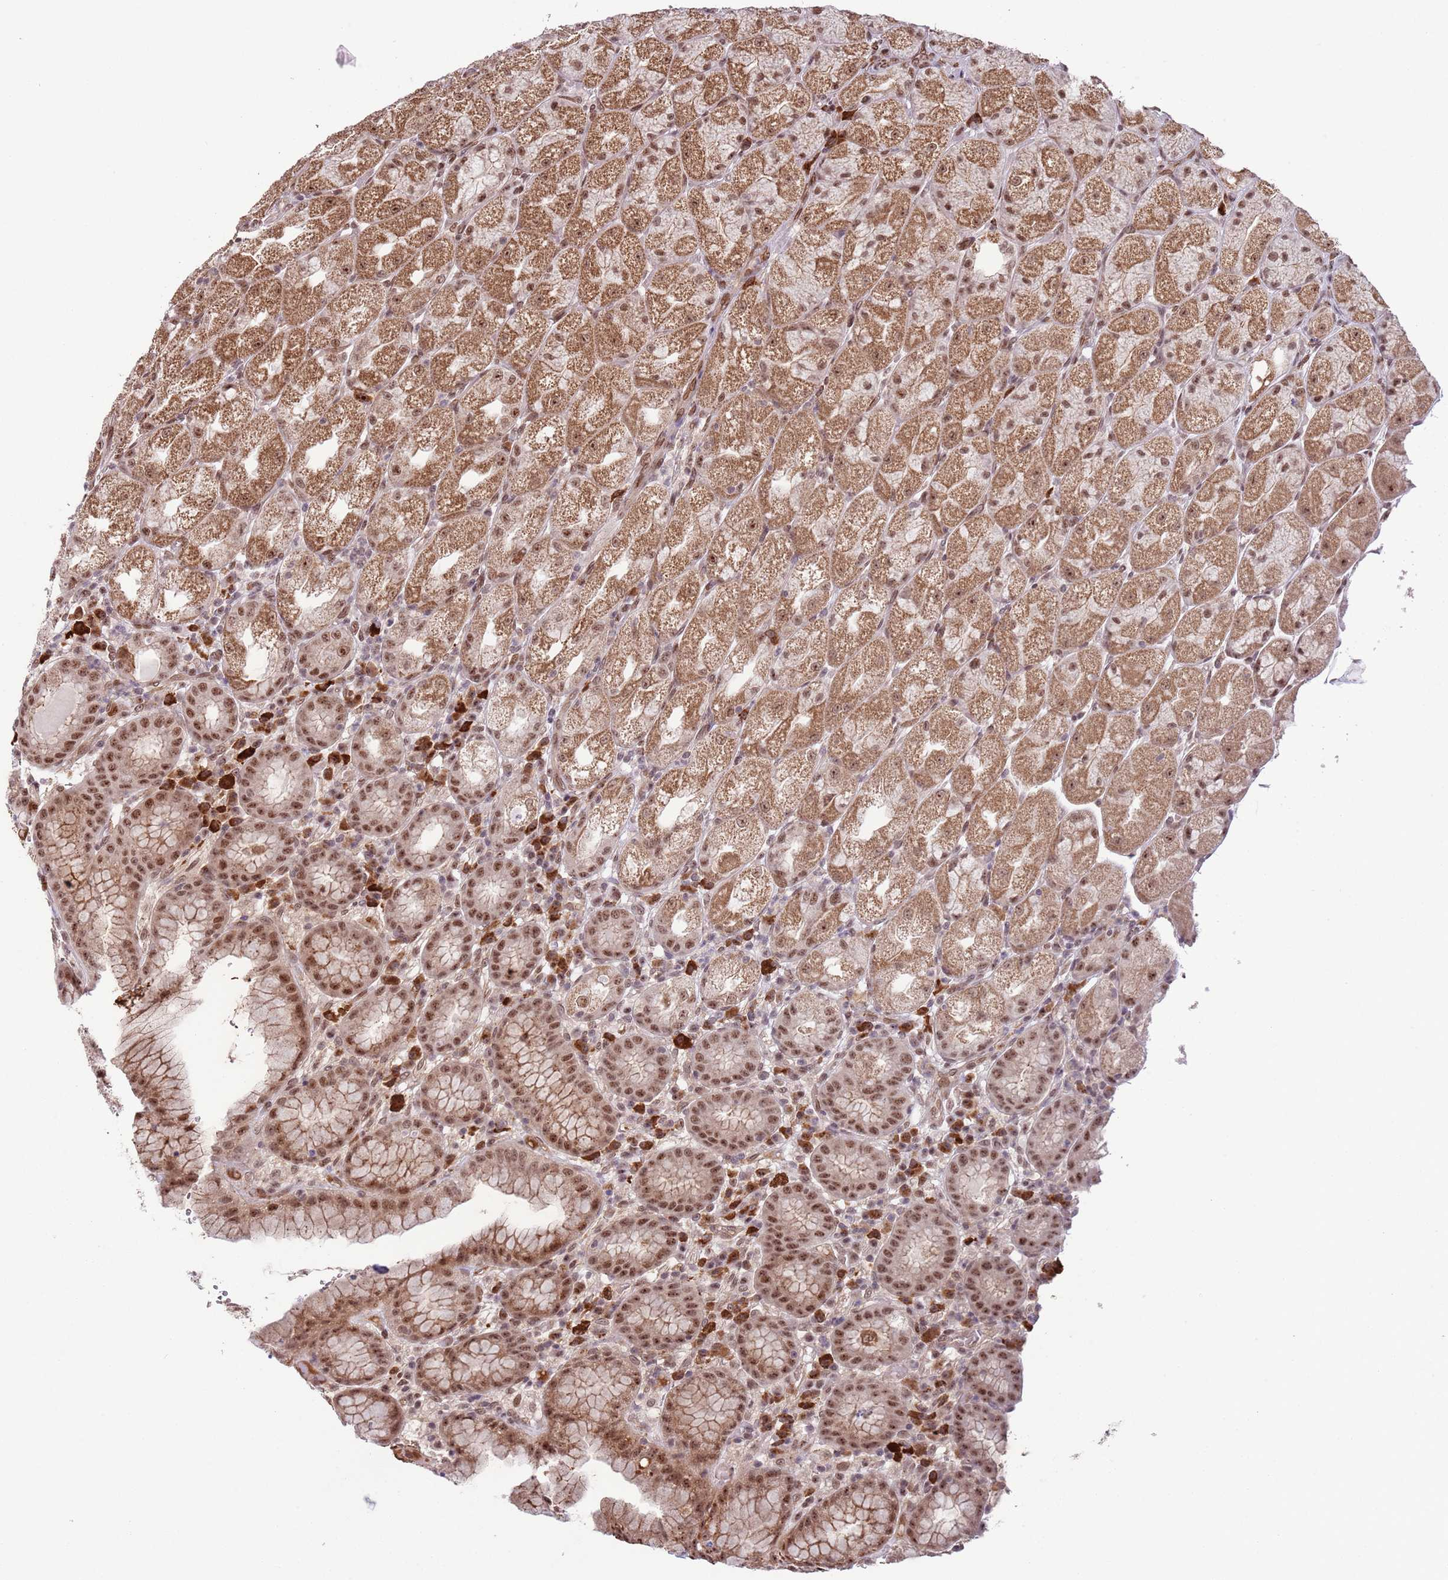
{"staining": {"intensity": "moderate", "quantity": ">75%", "location": "cytoplasmic/membranous,nuclear"}, "tissue": "stomach", "cell_type": "Glandular cells", "image_type": "normal", "snomed": [{"axis": "morphology", "description": "Normal tissue, NOS"}, {"axis": "topography", "description": "Stomach, upper"}], "caption": "This image demonstrates immunohistochemistry staining of benign stomach, with medium moderate cytoplasmic/membranous,nuclear positivity in about >75% of glandular cells.", "gene": "SIPA1L3", "patient": {"sex": "male", "age": 52}}